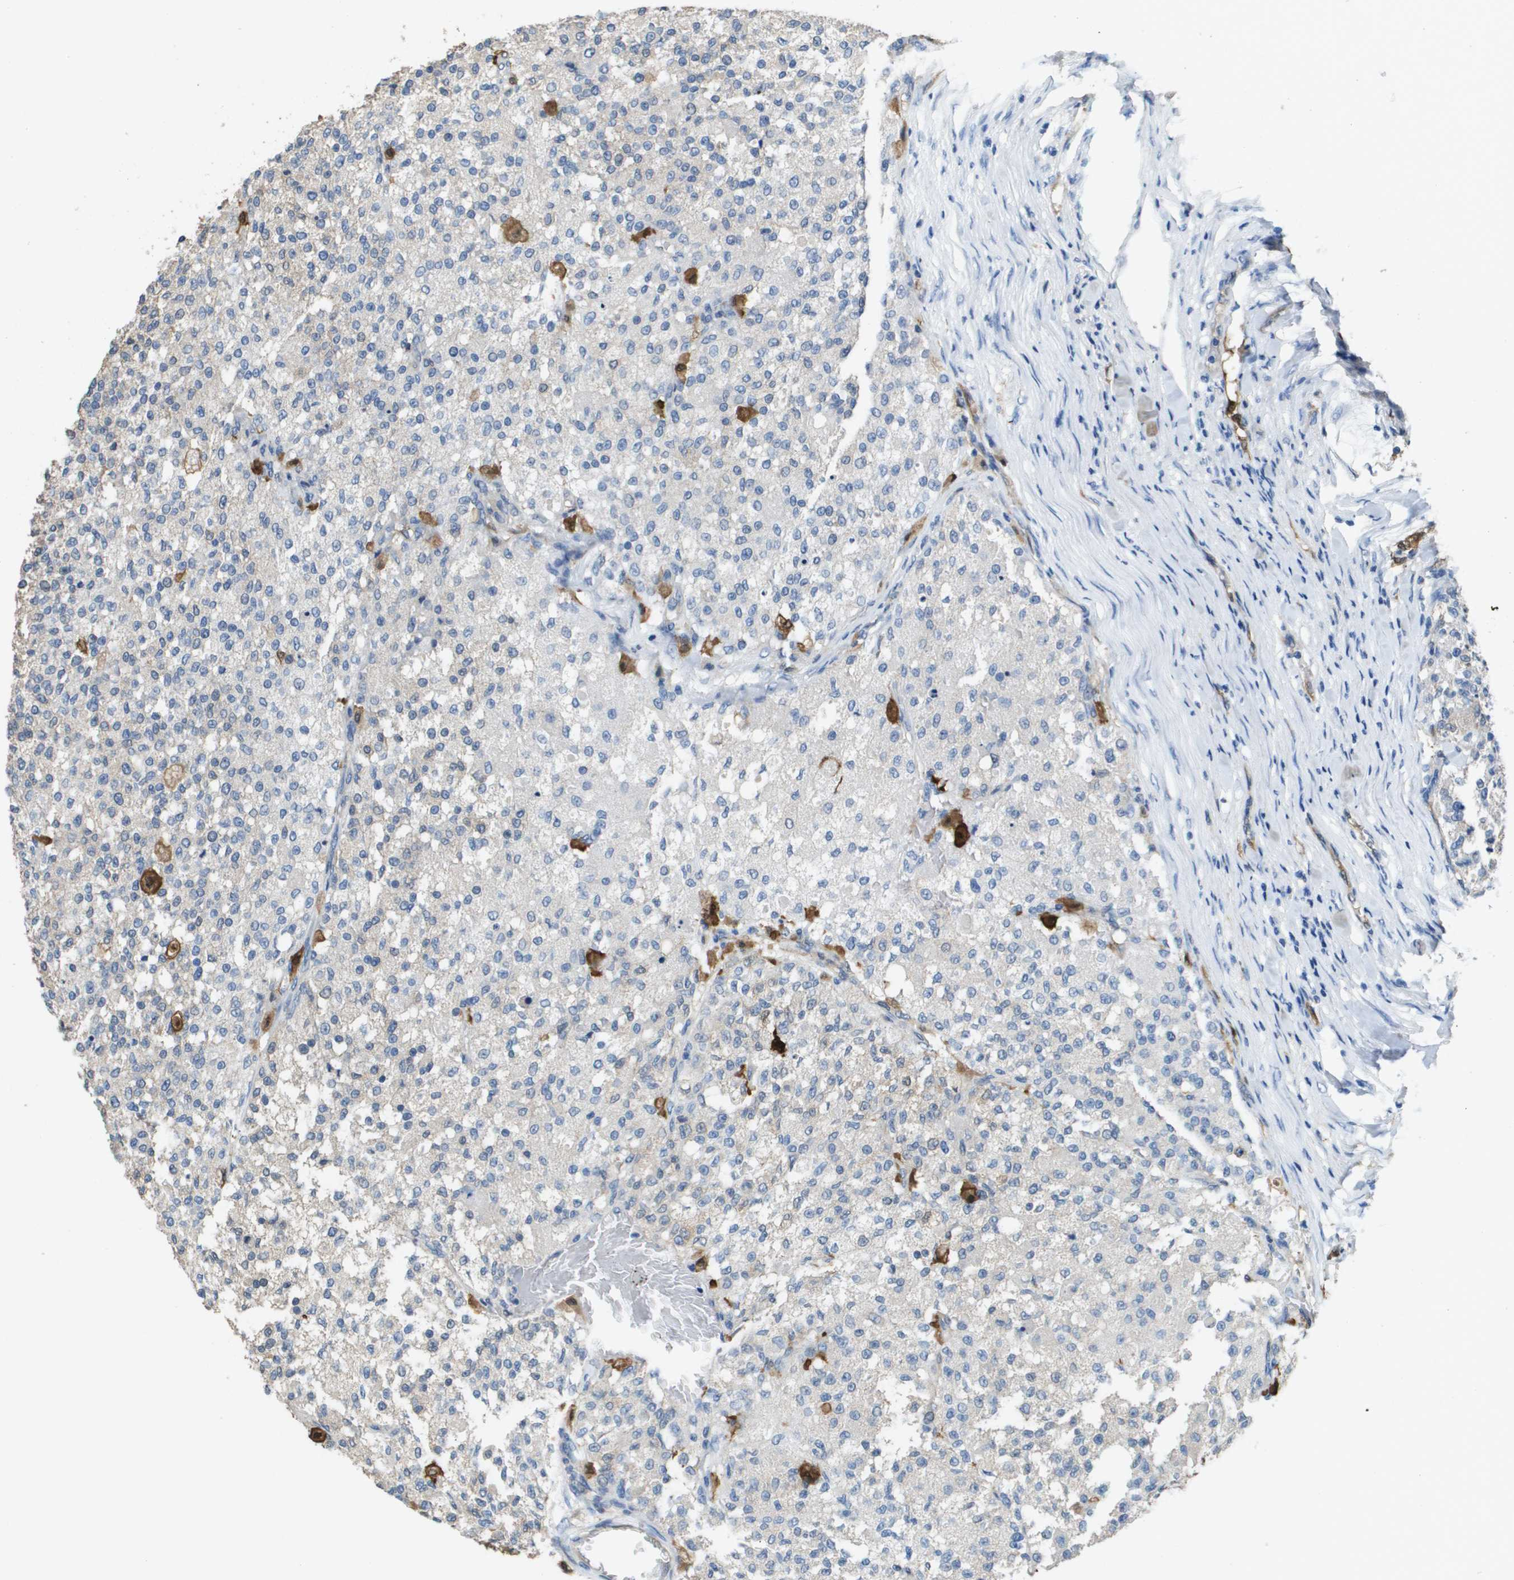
{"staining": {"intensity": "negative", "quantity": "none", "location": "none"}, "tissue": "testis cancer", "cell_type": "Tumor cells", "image_type": "cancer", "snomed": [{"axis": "morphology", "description": "Seminoma, NOS"}, {"axis": "topography", "description": "Testis"}], "caption": "A high-resolution histopathology image shows IHC staining of testis cancer (seminoma), which shows no significant expression in tumor cells.", "gene": "FABP5", "patient": {"sex": "male", "age": 59}}